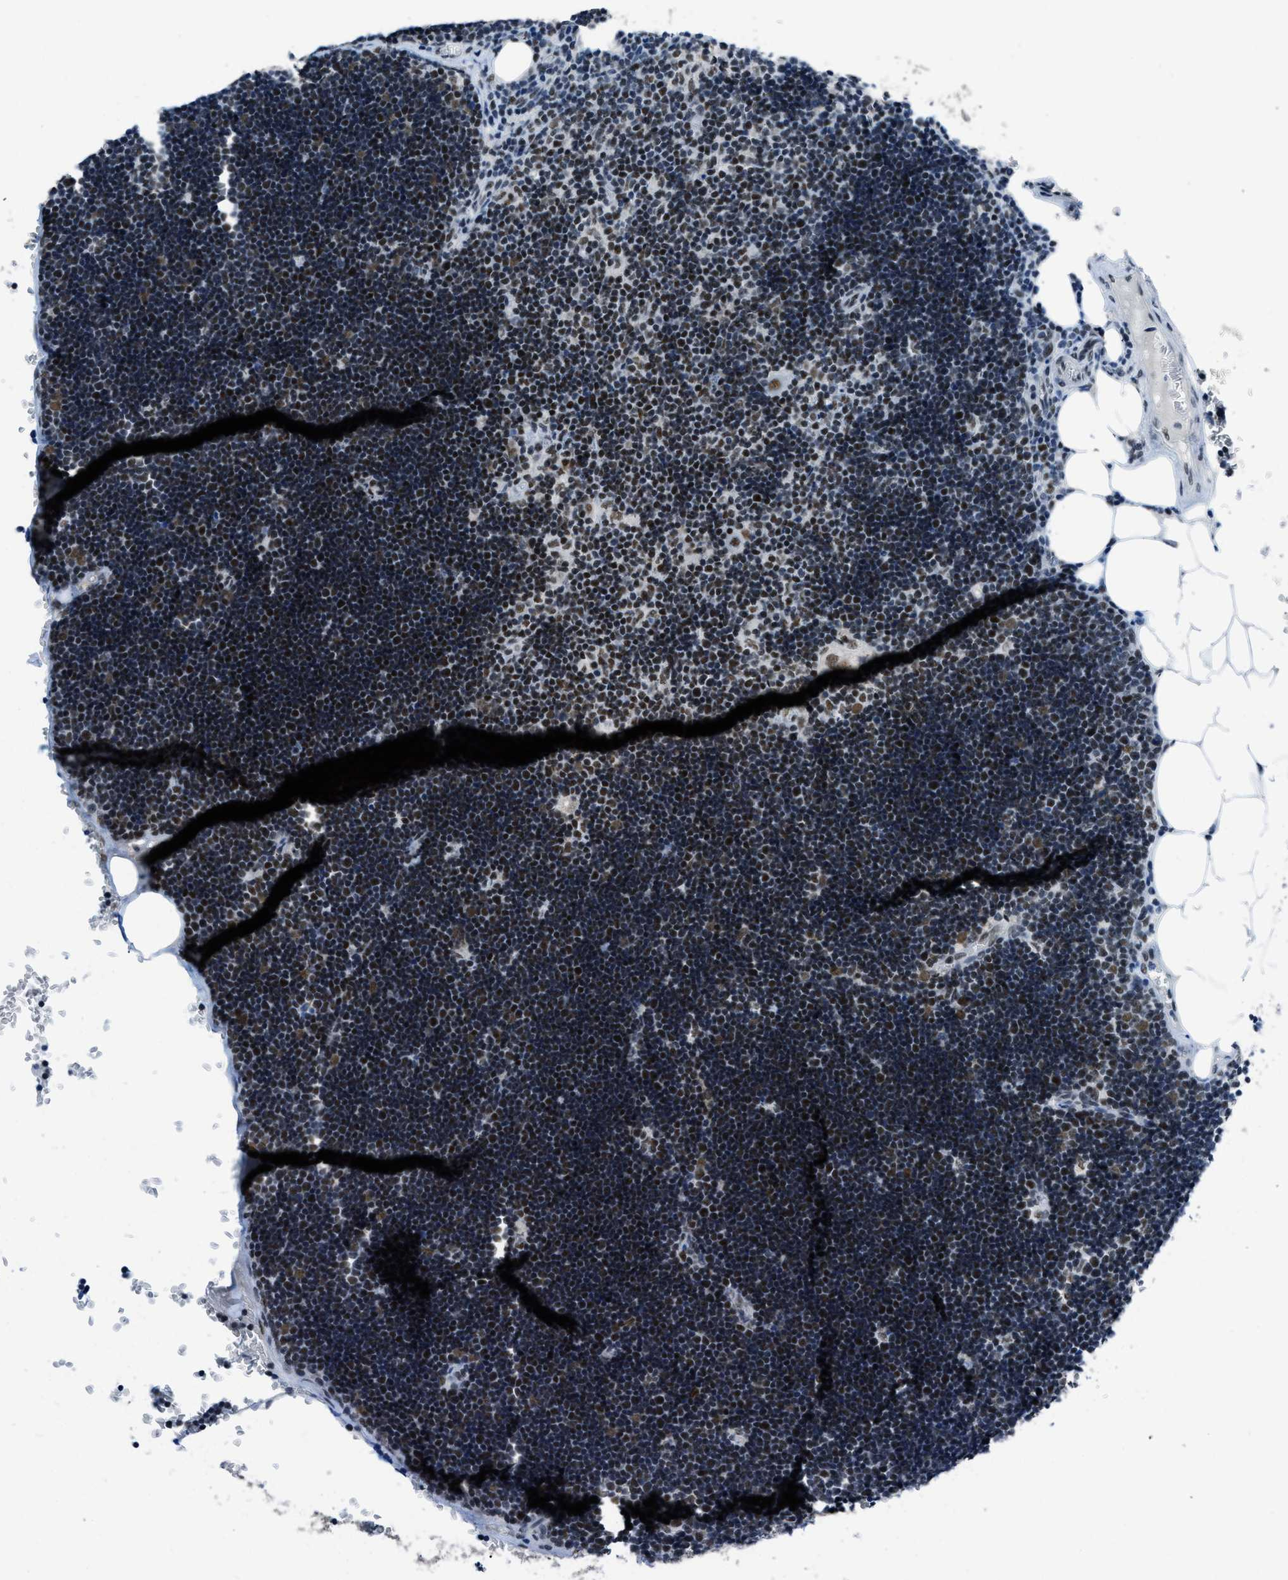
{"staining": {"intensity": "strong", "quantity": ">75%", "location": "nuclear"}, "tissue": "lymph node", "cell_type": "Germinal center cells", "image_type": "normal", "snomed": [{"axis": "morphology", "description": "Normal tissue, NOS"}, {"axis": "topography", "description": "Lymph node"}], "caption": "A brown stain shows strong nuclear expression of a protein in germinal center cells of normal lymph node. The staining is performed using DAB (3,3'-diaminobenzidine) brown chromogen to label protein expression. The nuclei are counter-stained blue using hematoxylin.", "gene": "GATAD2B", "patient": {"sex": "male", "age": 33}}